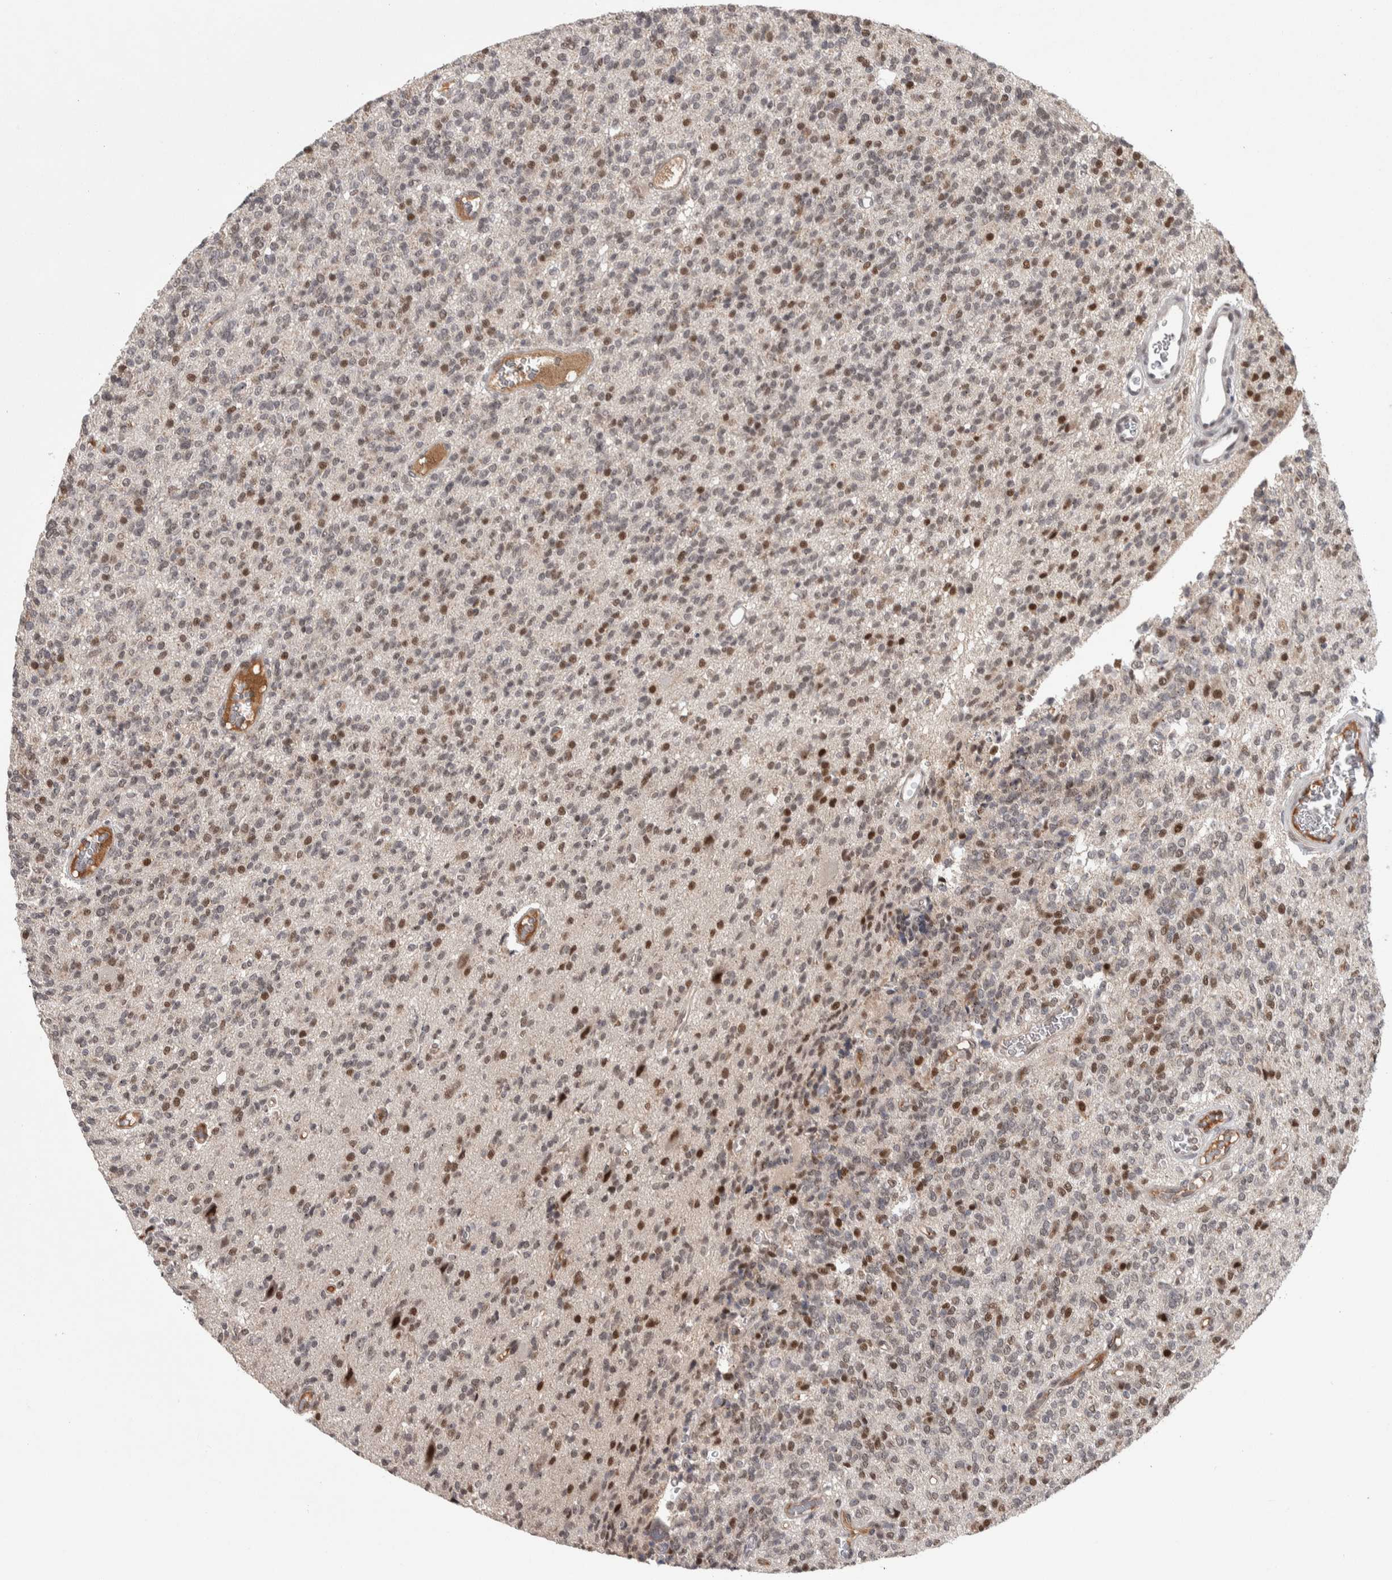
{"staining": {"intensity": "moderate", "quantity": "25%-75%", "location": "nuclear"}, "tissue": "glioma", "cell_type": "Tumor cells", "image_type": "cancer", "snomed": [{"axis": "morphology", "description": "Glioma, malignant, High grade"}, {"axis": "topography", "description": "Brain"}], "caption": "High-power microscopy captured an immunohistochemistry (IHC) histopathology image of glioma, revealing moderate nuclear staining in approximately 25%-75% of tumor cells.", "gene": "ZNF592", "patient": {"sex": "male", "age": 34}}